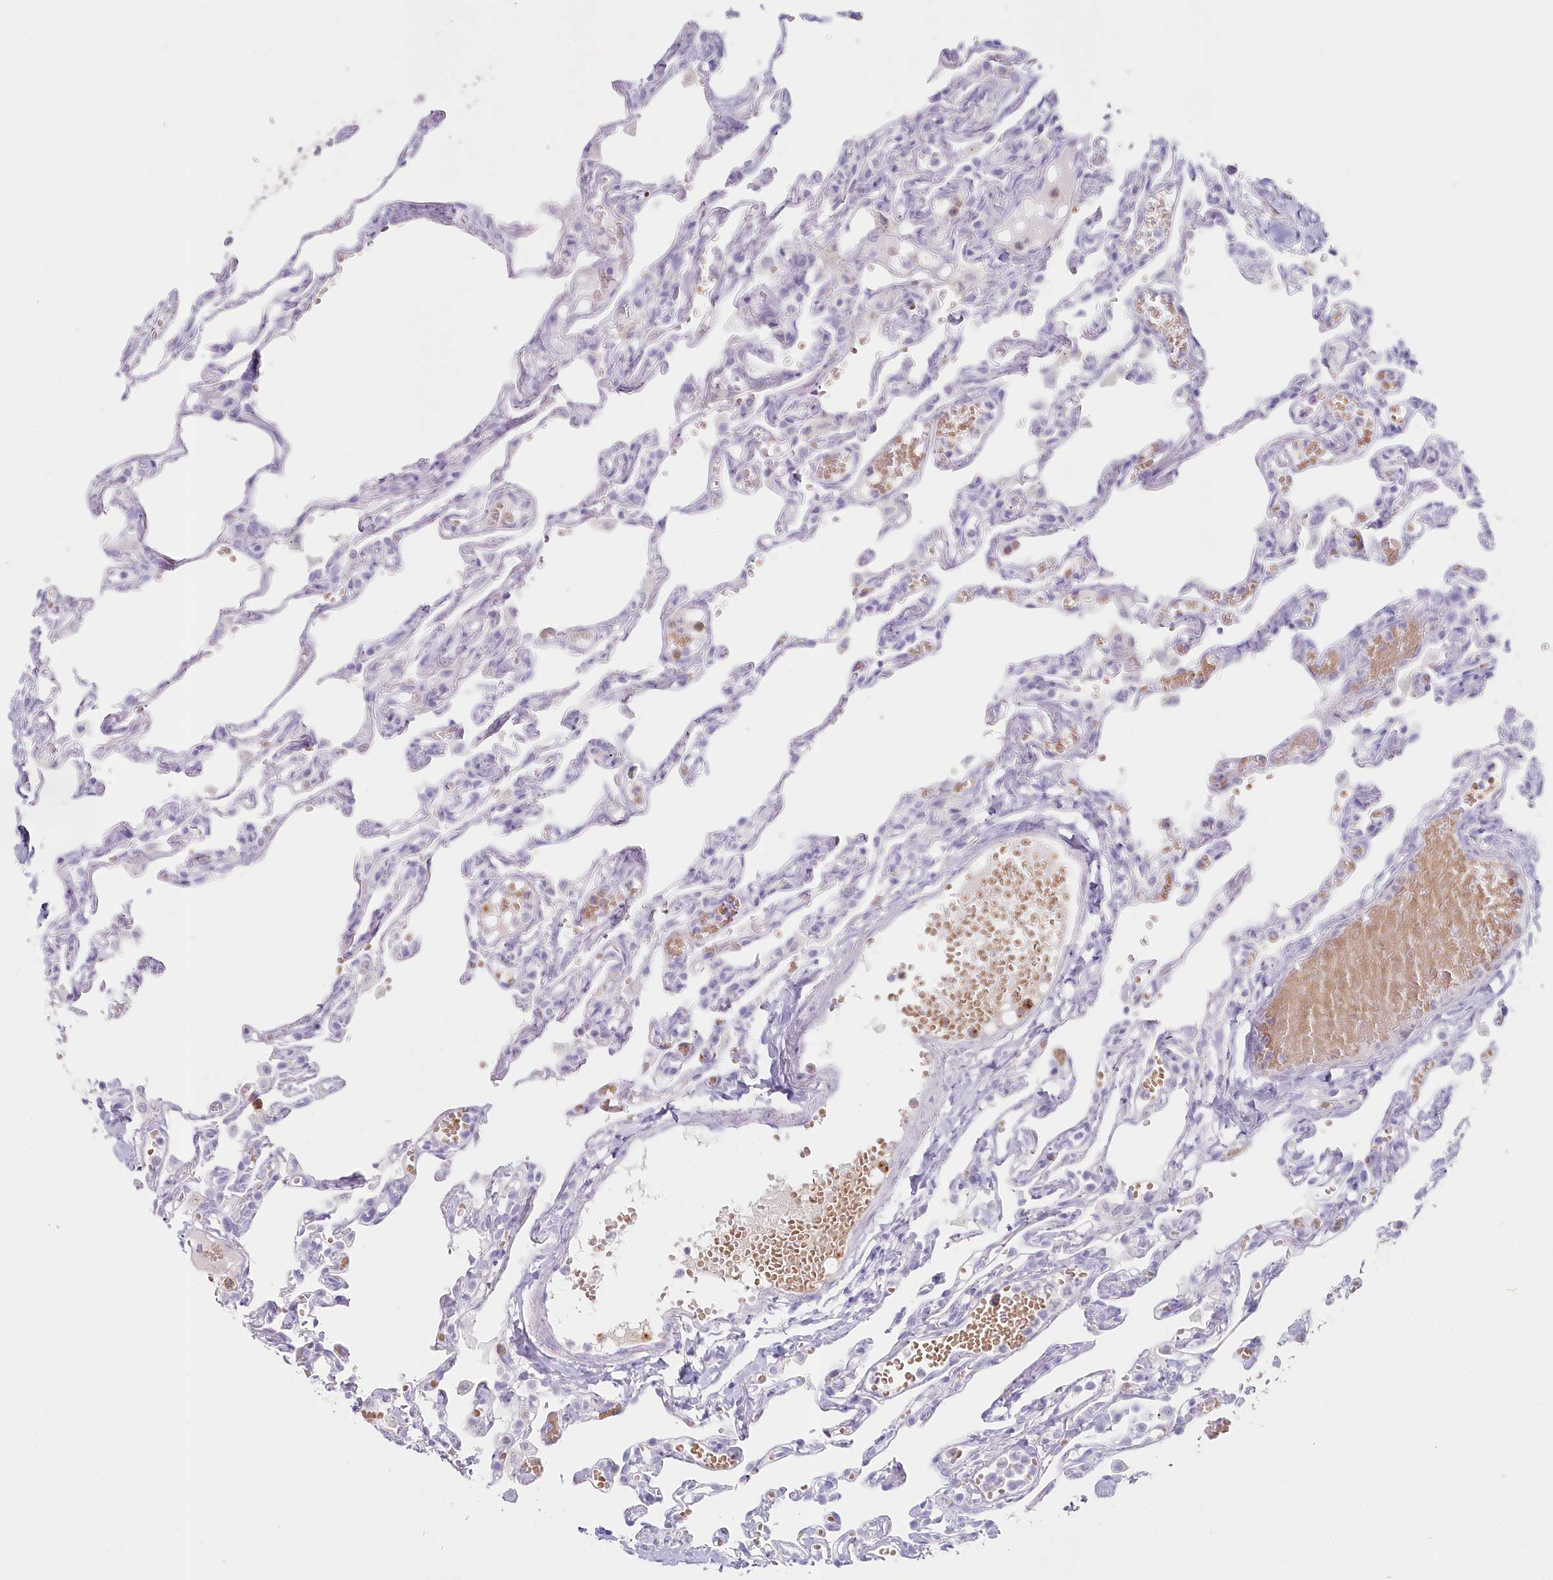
{"staining": {"intensity": "negative", "quantity": "none", "location": "none"}, "tissue": "lung", "cell_type": "Alveolar cells", "image_type": "normal", "snomed": [{"axis": "morphology", "description": "Normal tissue, NOS"}, {"axis": "topography", "description": "Lung"}], "caption": "The immunohistochemistry image has no significant positivity in alveolar cells of lung. Brightfield microscopy of IHC stained with DAB (brown) and hematoxylin (blue), captured at high magnification.", "gene": "IFIT5", "patient": {"sex": "male", "age": 21}}